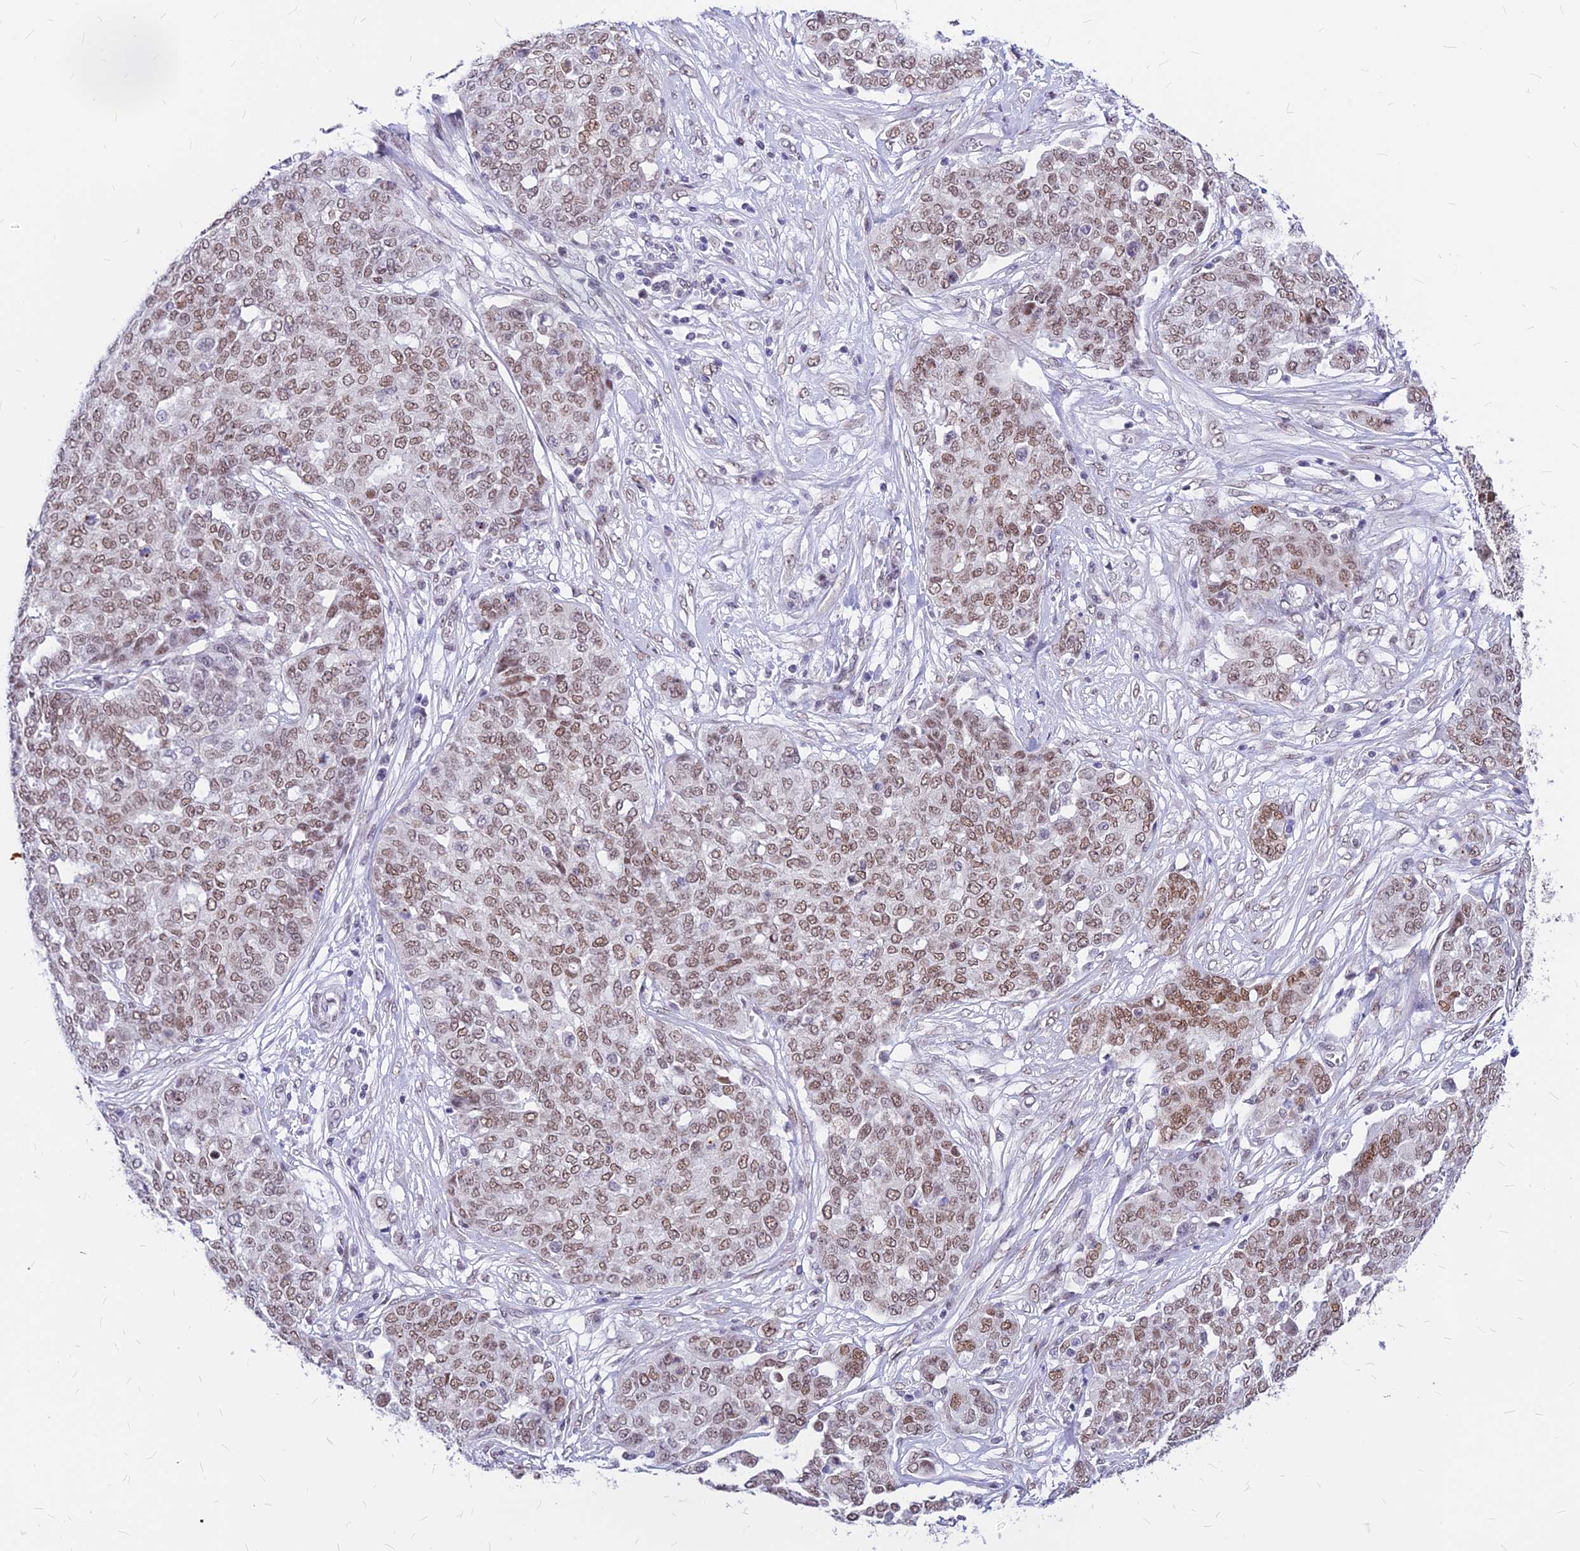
{"staining": {"intensity": "moderate", "quantity": ">75%", "location": "nuclear"}, "tissue": "ovarian cancer", "cell_type": "Tumor cells", "image_type": "cancer", "snomed": [{"axis": "morphology", "description": "Cystadenocarcinoma, serous, NOS"}, {"axis": "topography", "description": "Soft tissue"}, {"axis": "topography", "description": "Ovary"}], "caption": "Brown immunohistochemical staining in human ovarian cancer demonstrates moderate nuclear positivity in about >75% of tumor cells.", "gene": "KCTD13", "patient": {"sex": "female", "age": 57}}